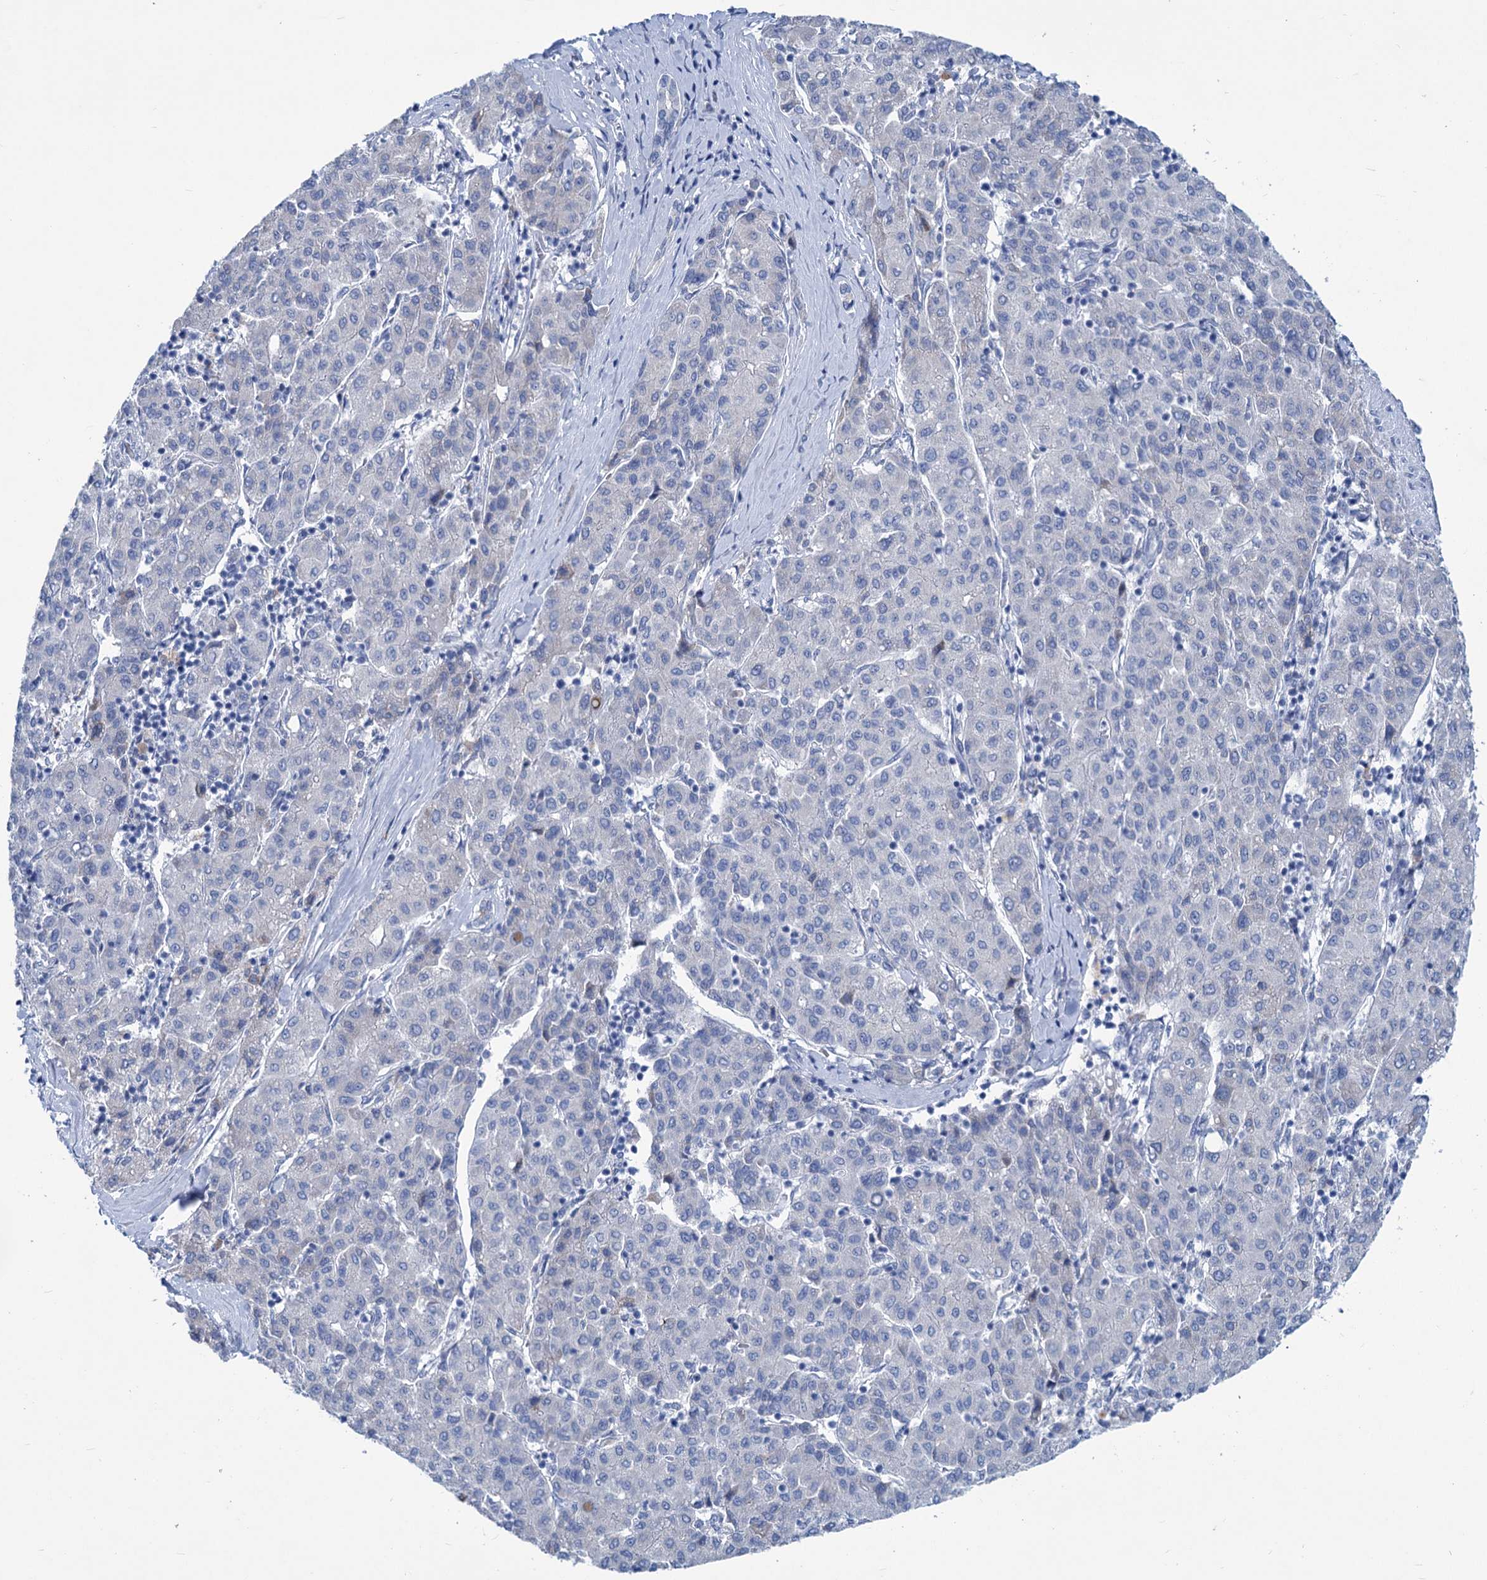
{"staining": {"intensity": "negative", "quantity": "none", "location": "none"}, "tissue": "liver cancer", "cell_type": "Tumor cells", "image_type": "cancer", "snomed": [{"axis": "morphology", "description": "Carcinoma, Hepatocellular, NOS"}, {"axis": "topography", "description": "Liver"}], "caption": "DAB immunohistochemical staining of human liver cancer (hepatocellular carcinoma) exhibits no significant staining in tumor cells.", "gene": "NEU3", "patient": {"sex": "male", "age": 65}}